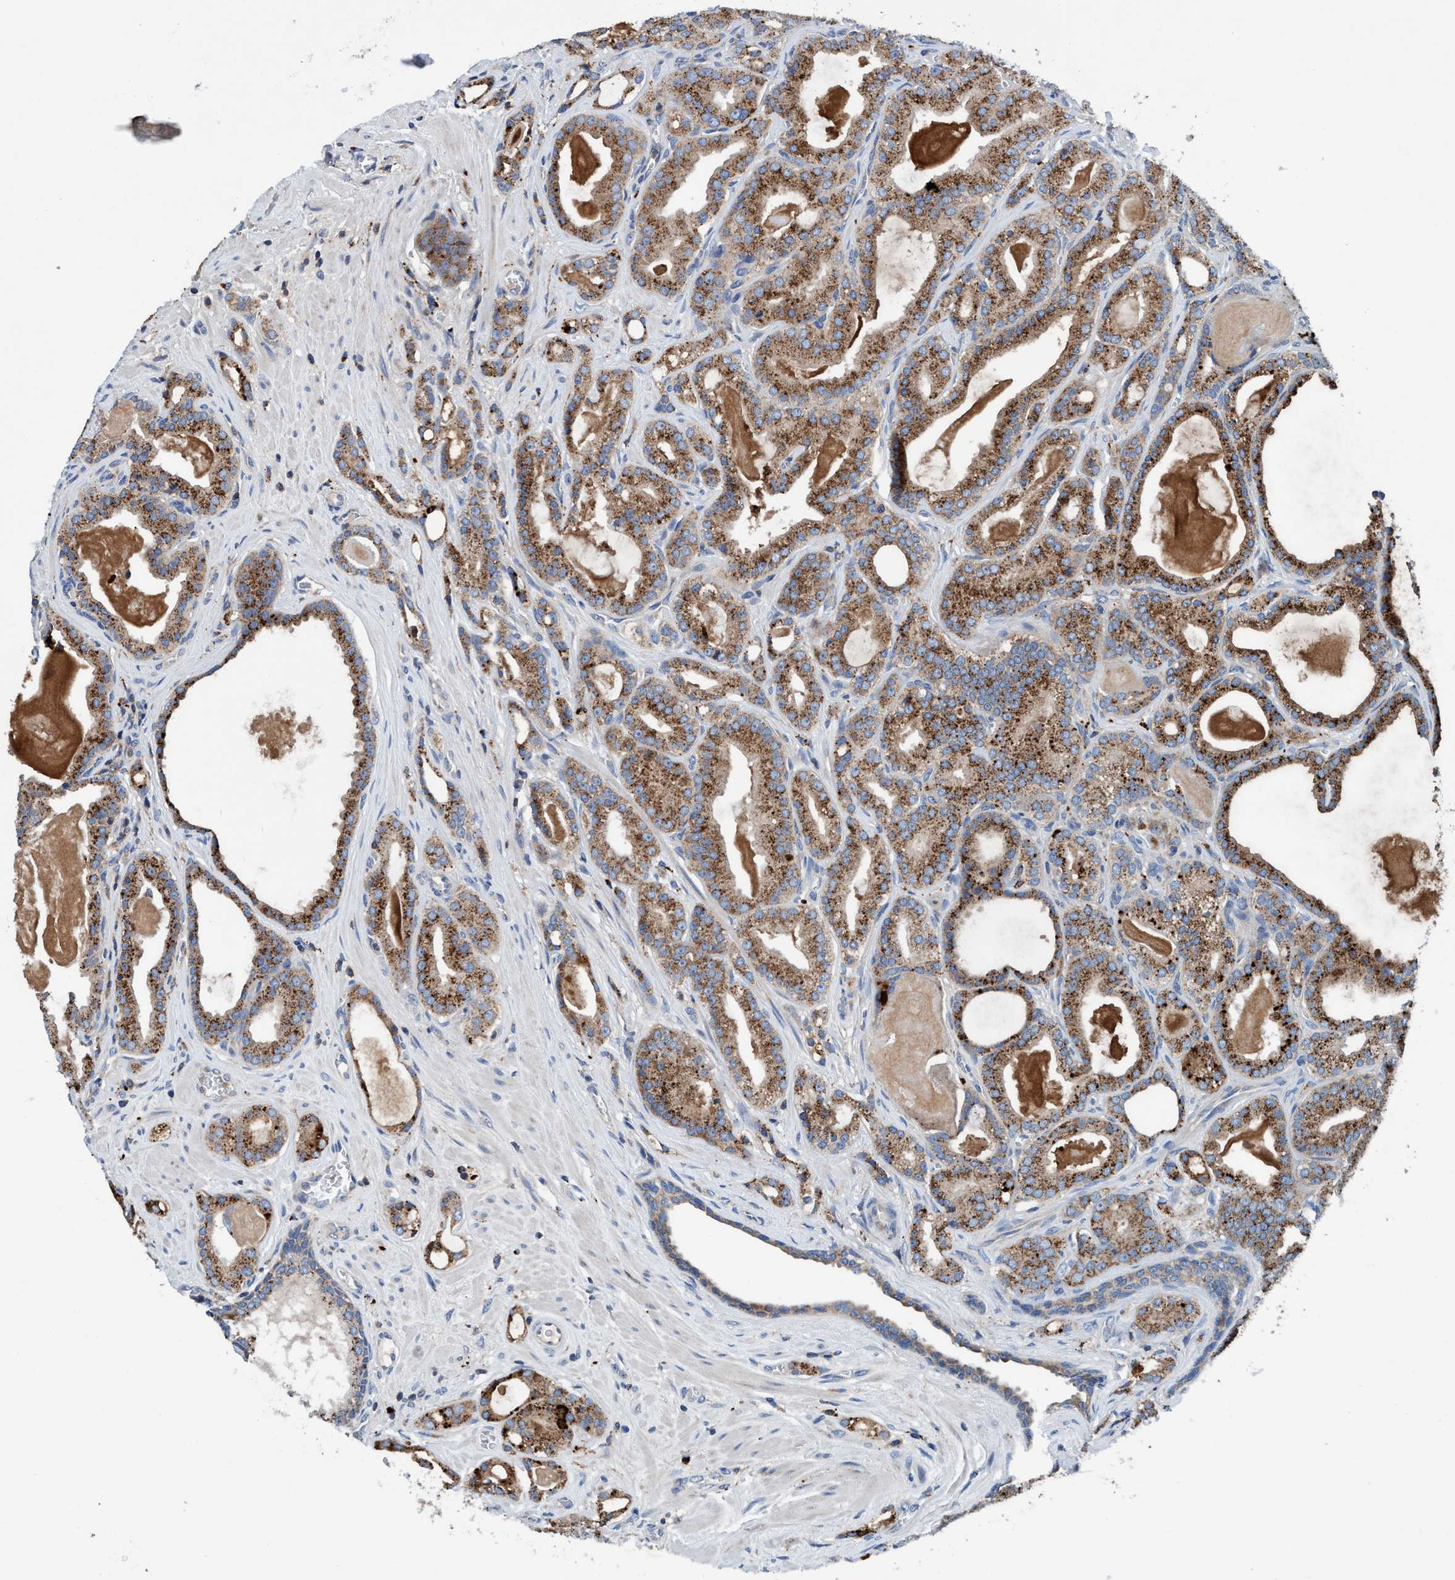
{"staining": {"intensity": "moderate", "quantity": ">75%", "location": "cytoplasmic/membranous"}, "tissue": "prostate cancer", "cell_type": "Tumor cells", "image_type": "cancer", "snomed": [{"axis": "morphology", "description": "Adenocarcinoma, High grade"}, {"axis": "topography", "description": "Prostate"}], "caption": "Protein expression analysis of human prostate cancer (high-grade adenocarcinoma) reveals moderate cytoplasmic/membranous staining in about >75% of tumor cells. The staining was performed using DAB, with brown indicating positive protein expression. Nuclei are stained blue with hematoxylin.", "gene": "ENDOG", "patient": {"sex": "male", "age": 60}}